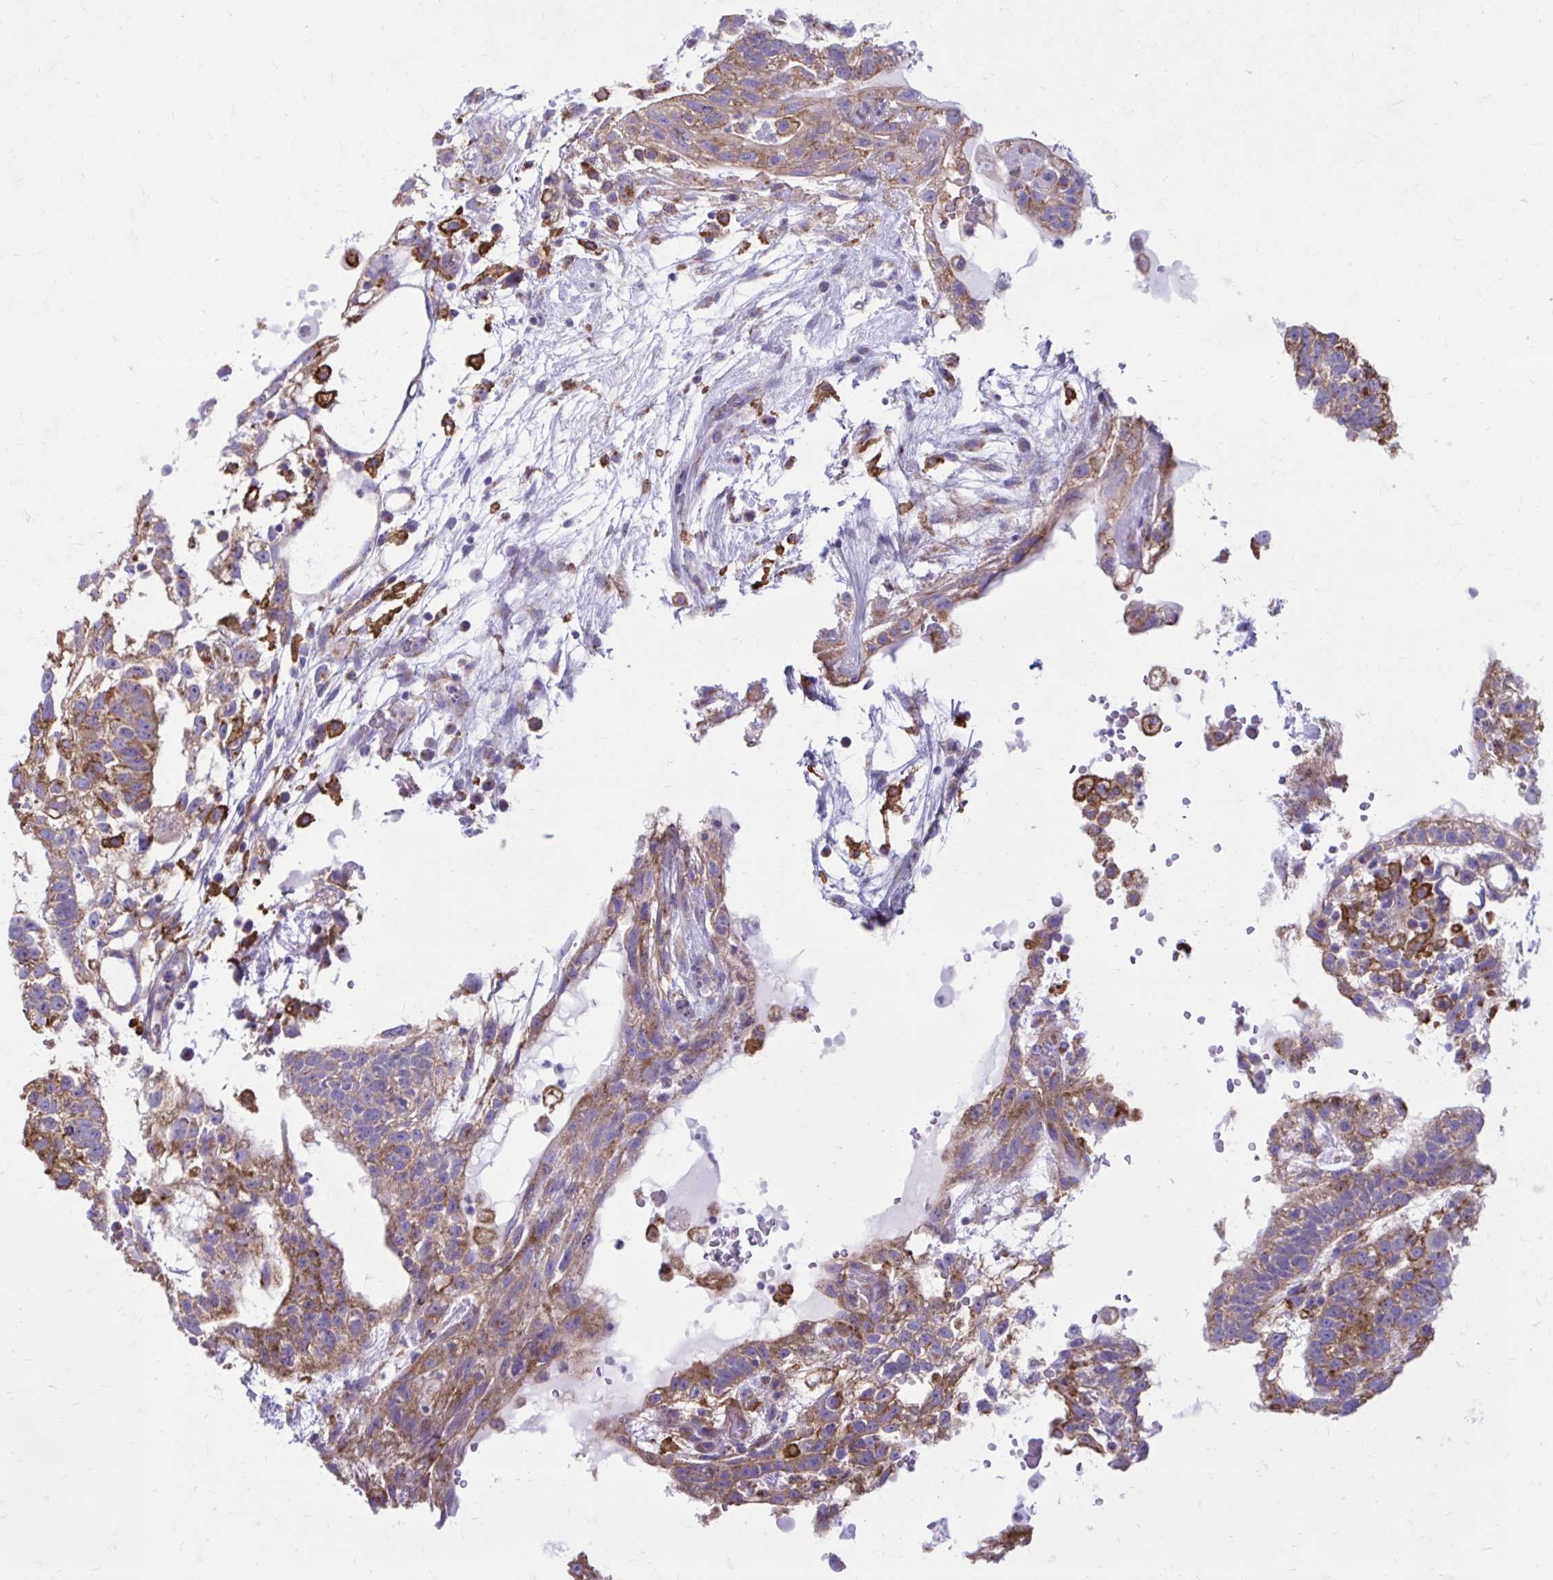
{"staining": {"intensity": "moderate", "quantity": ">75%", "location": "cytoplasmic/membranous"}, "tissue": "testis cancer", "cell_type": "Tumor cells", "image_type": "cancer", "snomed": [{"axis": "morphology", "description": "Normal tissue, NOS"}, {"axis": "morphology", "description": "Carcinoma, Embryonal, NOS"}, {"axis": "topography", "description": "Testis"}], "caption": "Tumor cells show medium levels of moderate cytoplasmic/membranous staining in approximately >75% of cells in human testis cancer (embryonal carcinoma).", "gene": "CLTA", "patient": {"sex": "male", "age": 32}}